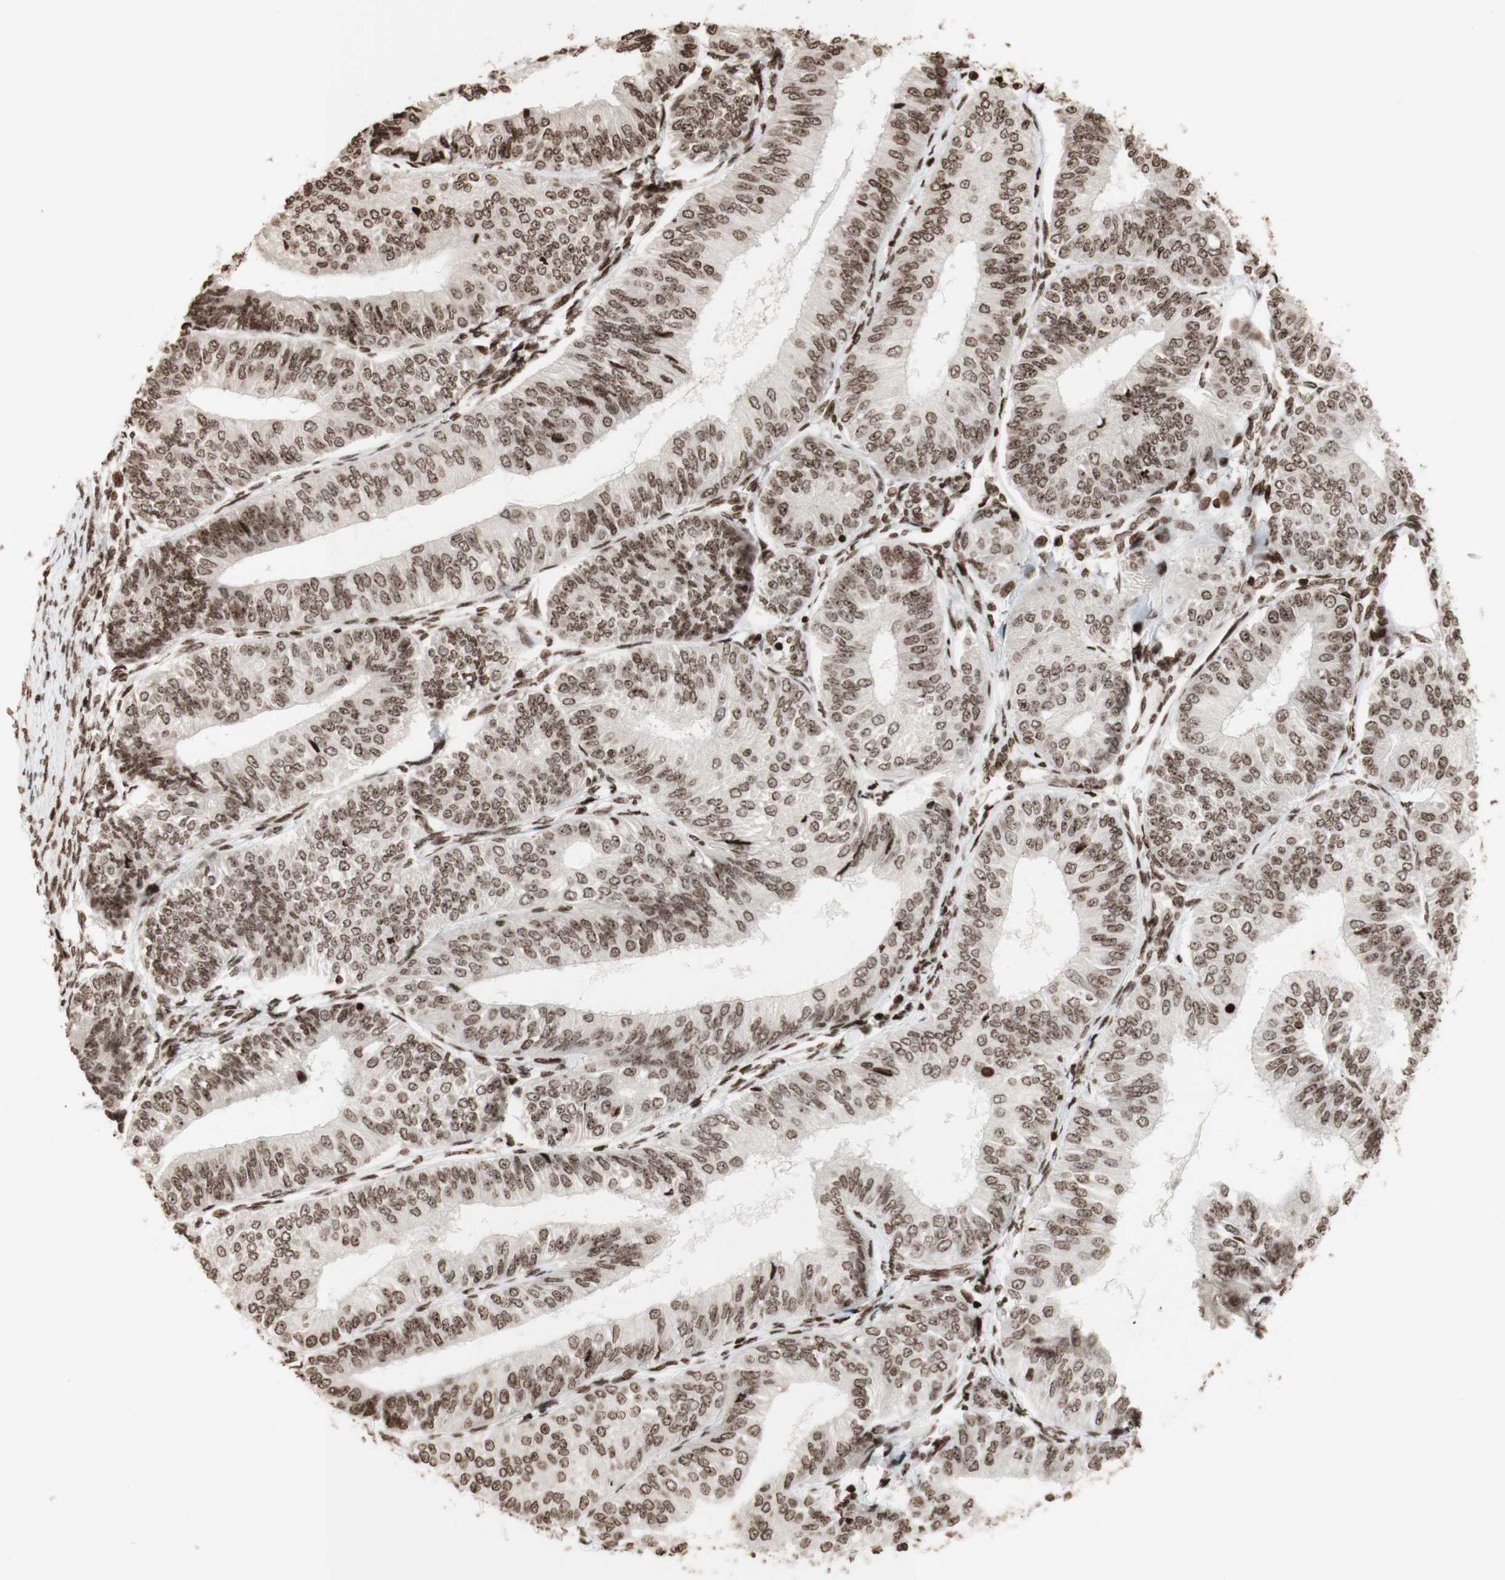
{"staining": {"intensity": "strong", "quantity": ">75%", "location": "nuclear"}, "tissue": "endometrial cancer", "cell_type": "Tumor cells", "image_type": "cancer", "snomed": [{"axis": "morphology", "description": "Adenocarcinoma, NOS"}, {"axis": "topography", "description": "Endometrium"}], "caption": "Endometrial cancer (adenocarcinoma) stained for a protein reveals strong nuclear positivity in tumor cells.", "gene": "NCAPD2", "patient": {"sex": "female", "age": 58}}